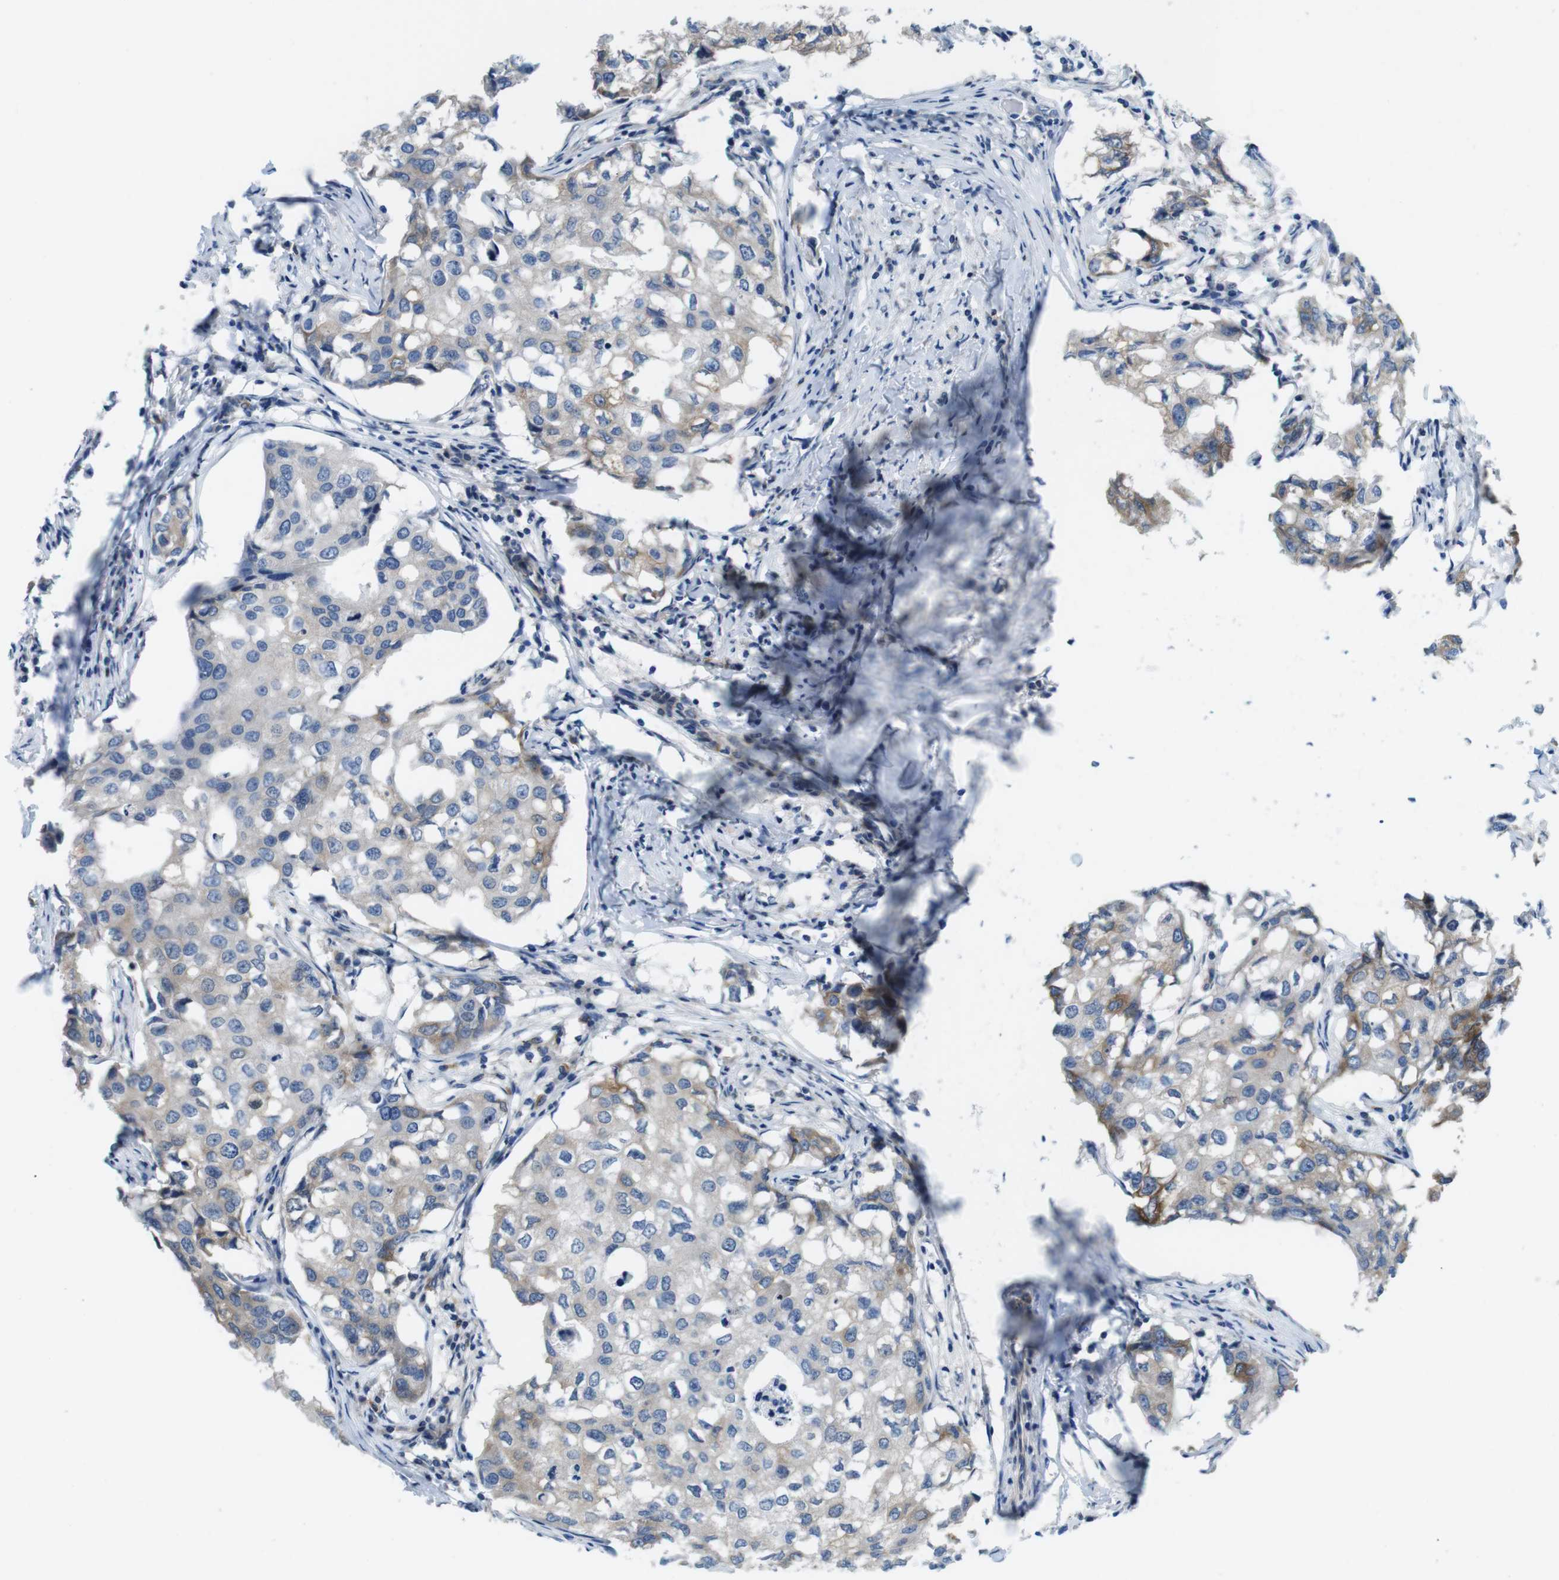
{"staining": {"intensity": "weak", "quantity": "25%-75%", "location": "cytoplasmic/membranous"}, "tissue": "breast cancer", "cell_type": "Tumor cells", "image_type": "cancer", "snomed": [{"axis": "morphology", "description": "Duct carcinoma"}, {"axis": "topography", "description": "Breast"}], "caption": "Approximately 25%-75% of tumor cells in human breast cancer (infiltrating ductal carcinoma) display weak cytoplasmic/membranous protein staining as visualized by brown immunohistochemical staining.", "gene": "DCLK1", "patient": {"sex": "female", "age": 27}}